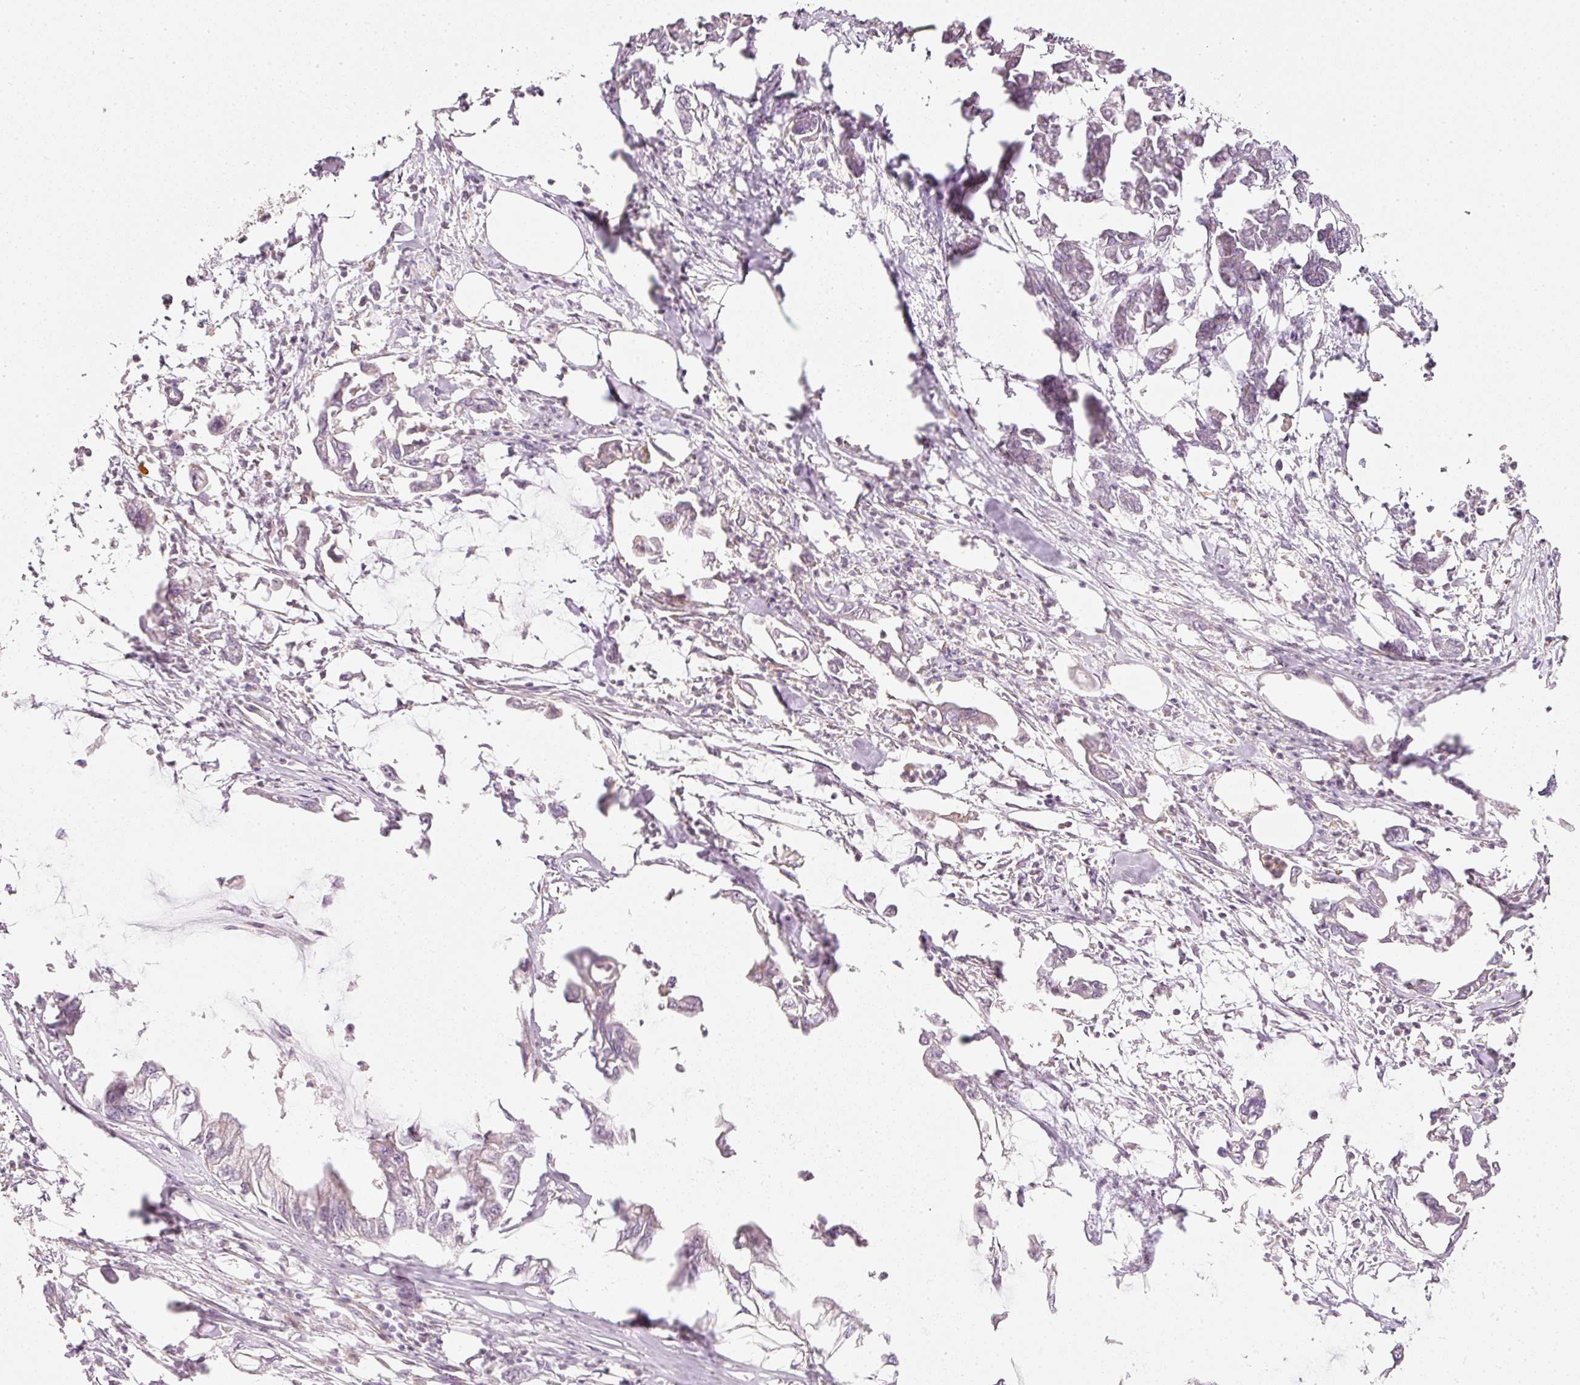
{"staining": {"intensity": "negative", "quantity": "none", "location": "none"}, "tissue": "pancreatic cancer", "cell_type": "Tumor cells", "image_type": "cancer", "snomed": [{"axis": "morphology", "description": "Adenocarcinoma, NOS"}, {"axis": "topography", "description": "Pancreas"}], "caption": "Tumor cells show no significant expression in pancreatic adenocarcinoma.", "gene": "TOGARAM1", "patient": {"sex": "male", "age": 61}}